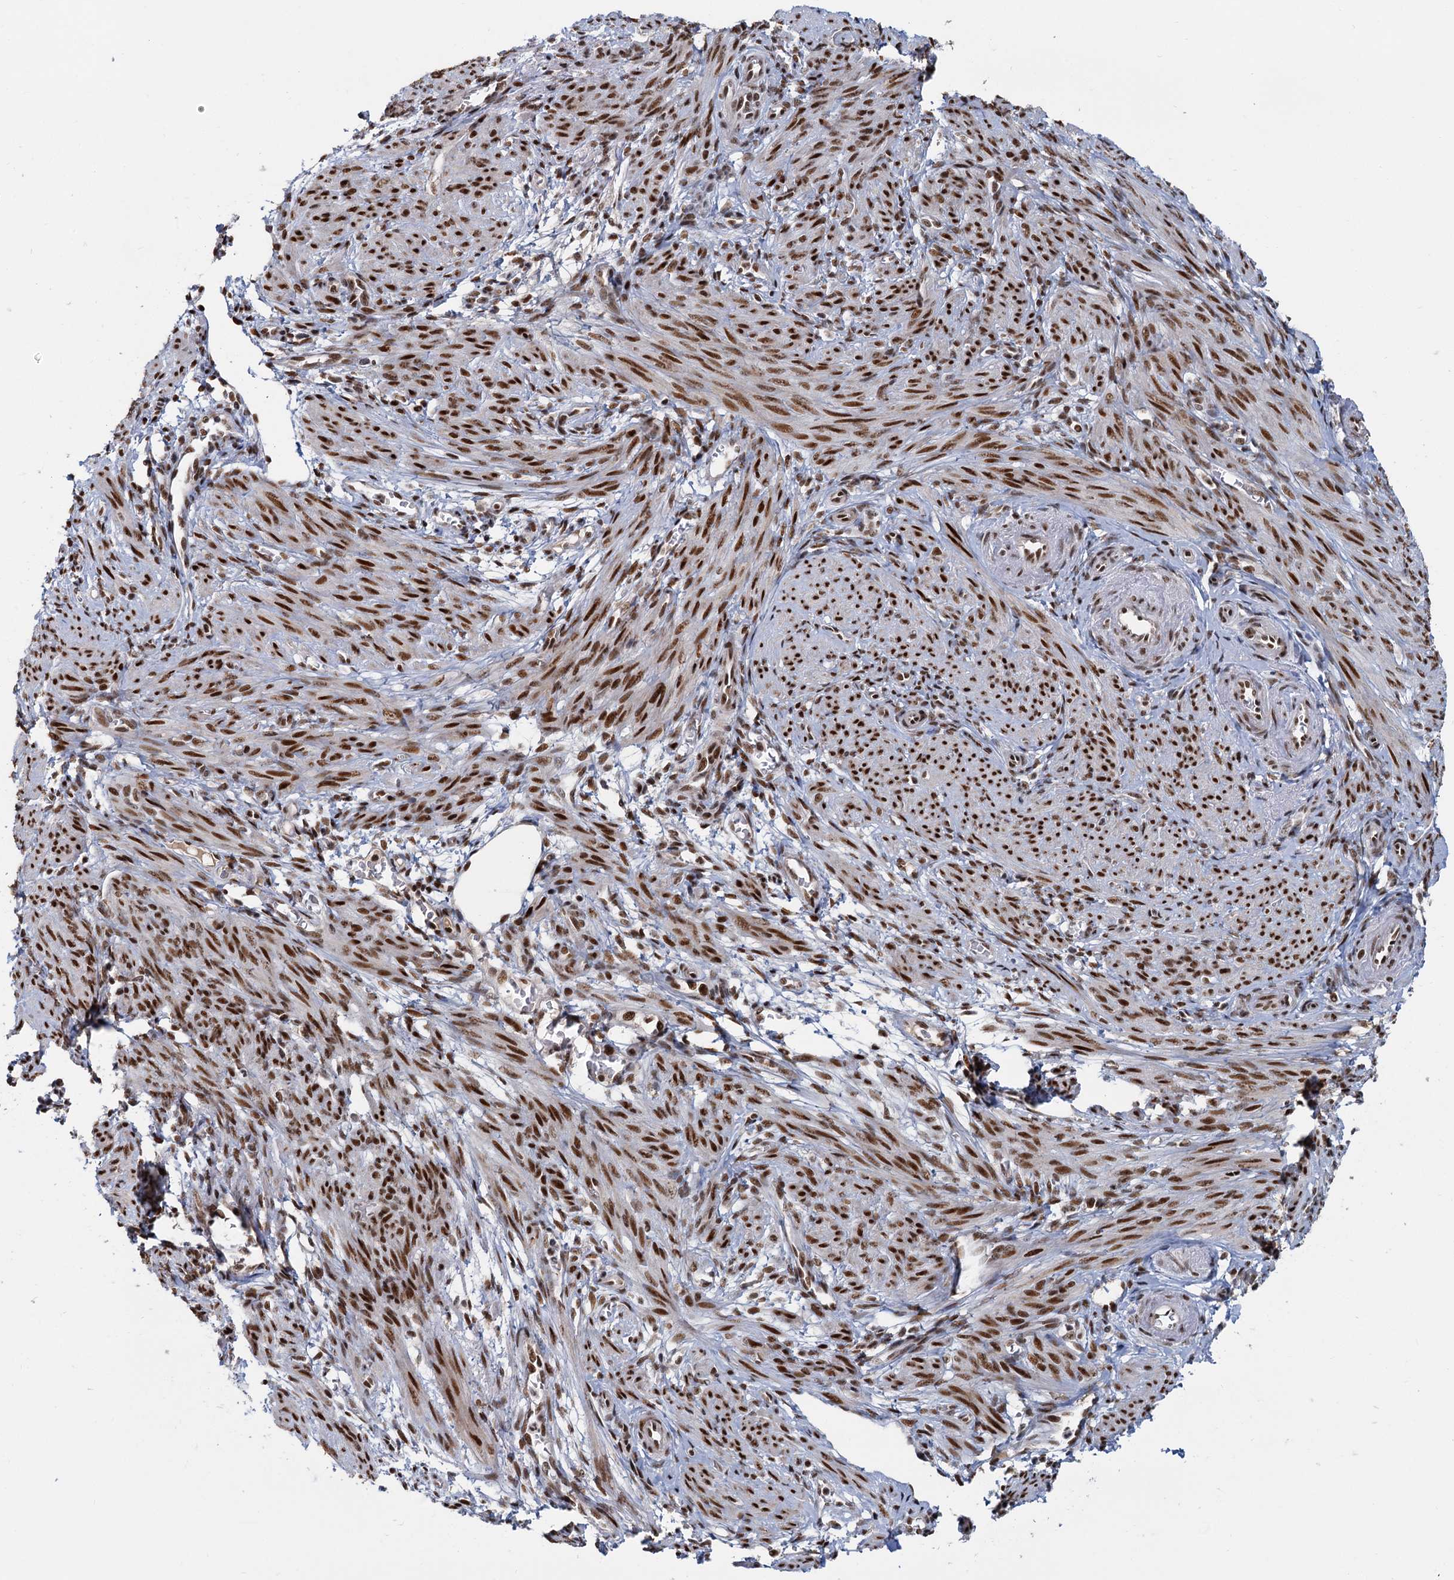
{"staining": {"intensity": "strong", "quantity": "25%-75%", "location": "nuclear"}, "tissue": "smooth muscle", "cell_type": "Smooth muscle cells", "image_type": "normal", "snomed": [{"axis": "morphology", "description": "Normal tissue, NOS"}, {"axis": "topography", "description": "Smooth muscle"}], "caption": "Brown immunohistochemical staining in benign smooth muscle shows strong nuclear expression in about 25%-75% of smooth muscle cells. (IHC, brightfield microscopy, high magnification).", "gene": "WBP4", "patient": {"sex": "female", "age": 39}}